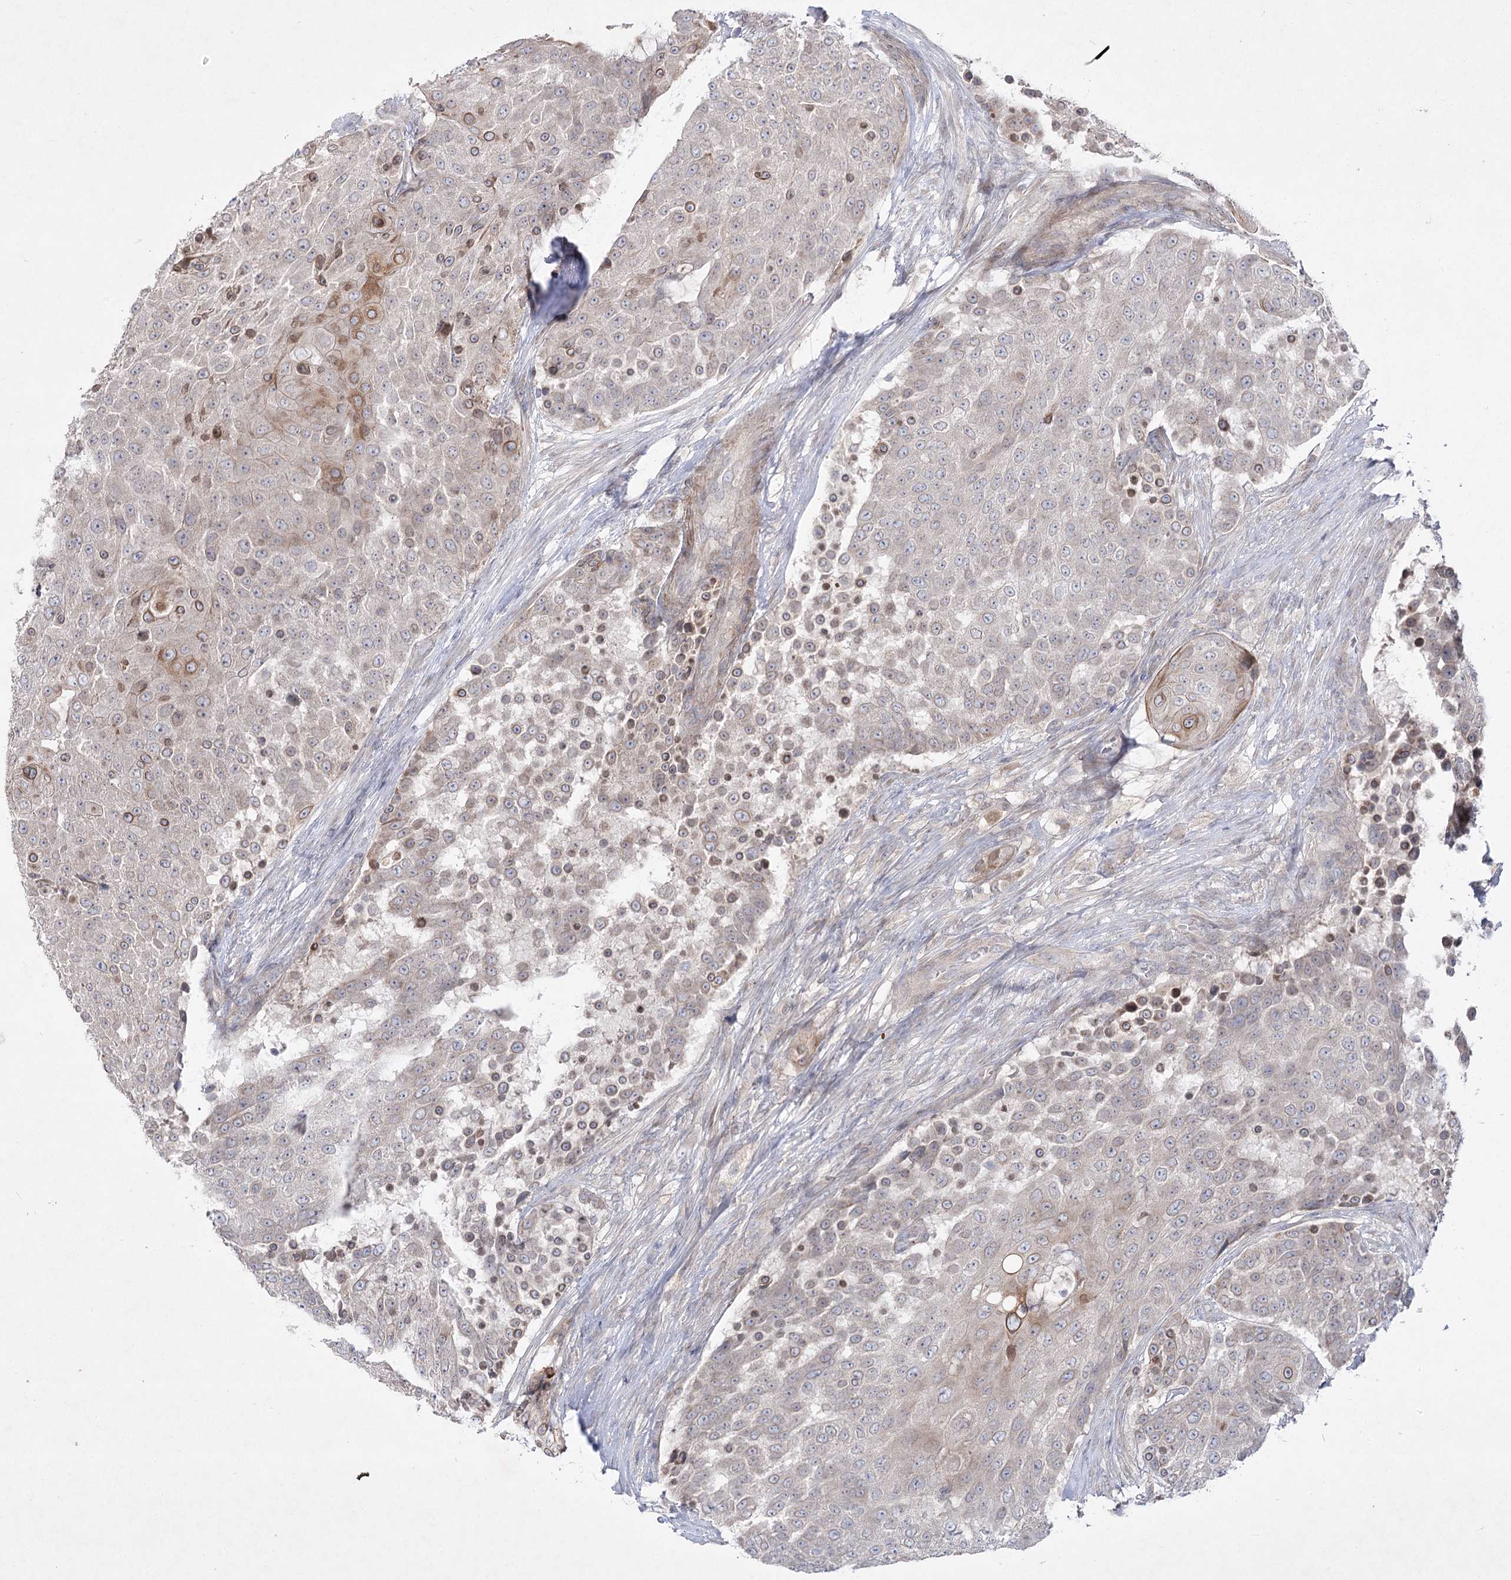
{"staining": {"intensity": "moderate", "quantity": "<25%", "location": "cytoplasmic/membranous"}, "tissue": "urothelial cancer", "cell_type": "Tumor cells", "image_type": "cancer", "snomed": [{"axis": "morphology", "description": "Urothelial carcinoma, High grade"}, {"axis": "topography", "description": "Urinary bladder"}], "caption": "Protein expression by immunohistochemistry (IHC) displays moderate cytoplasmic/membranous expression in approximately <25% of tumor cells in high-grade urothelial carcinoma.", "gene": "SH3BP5L", "patient": {"sex": "female", "age": 63}}